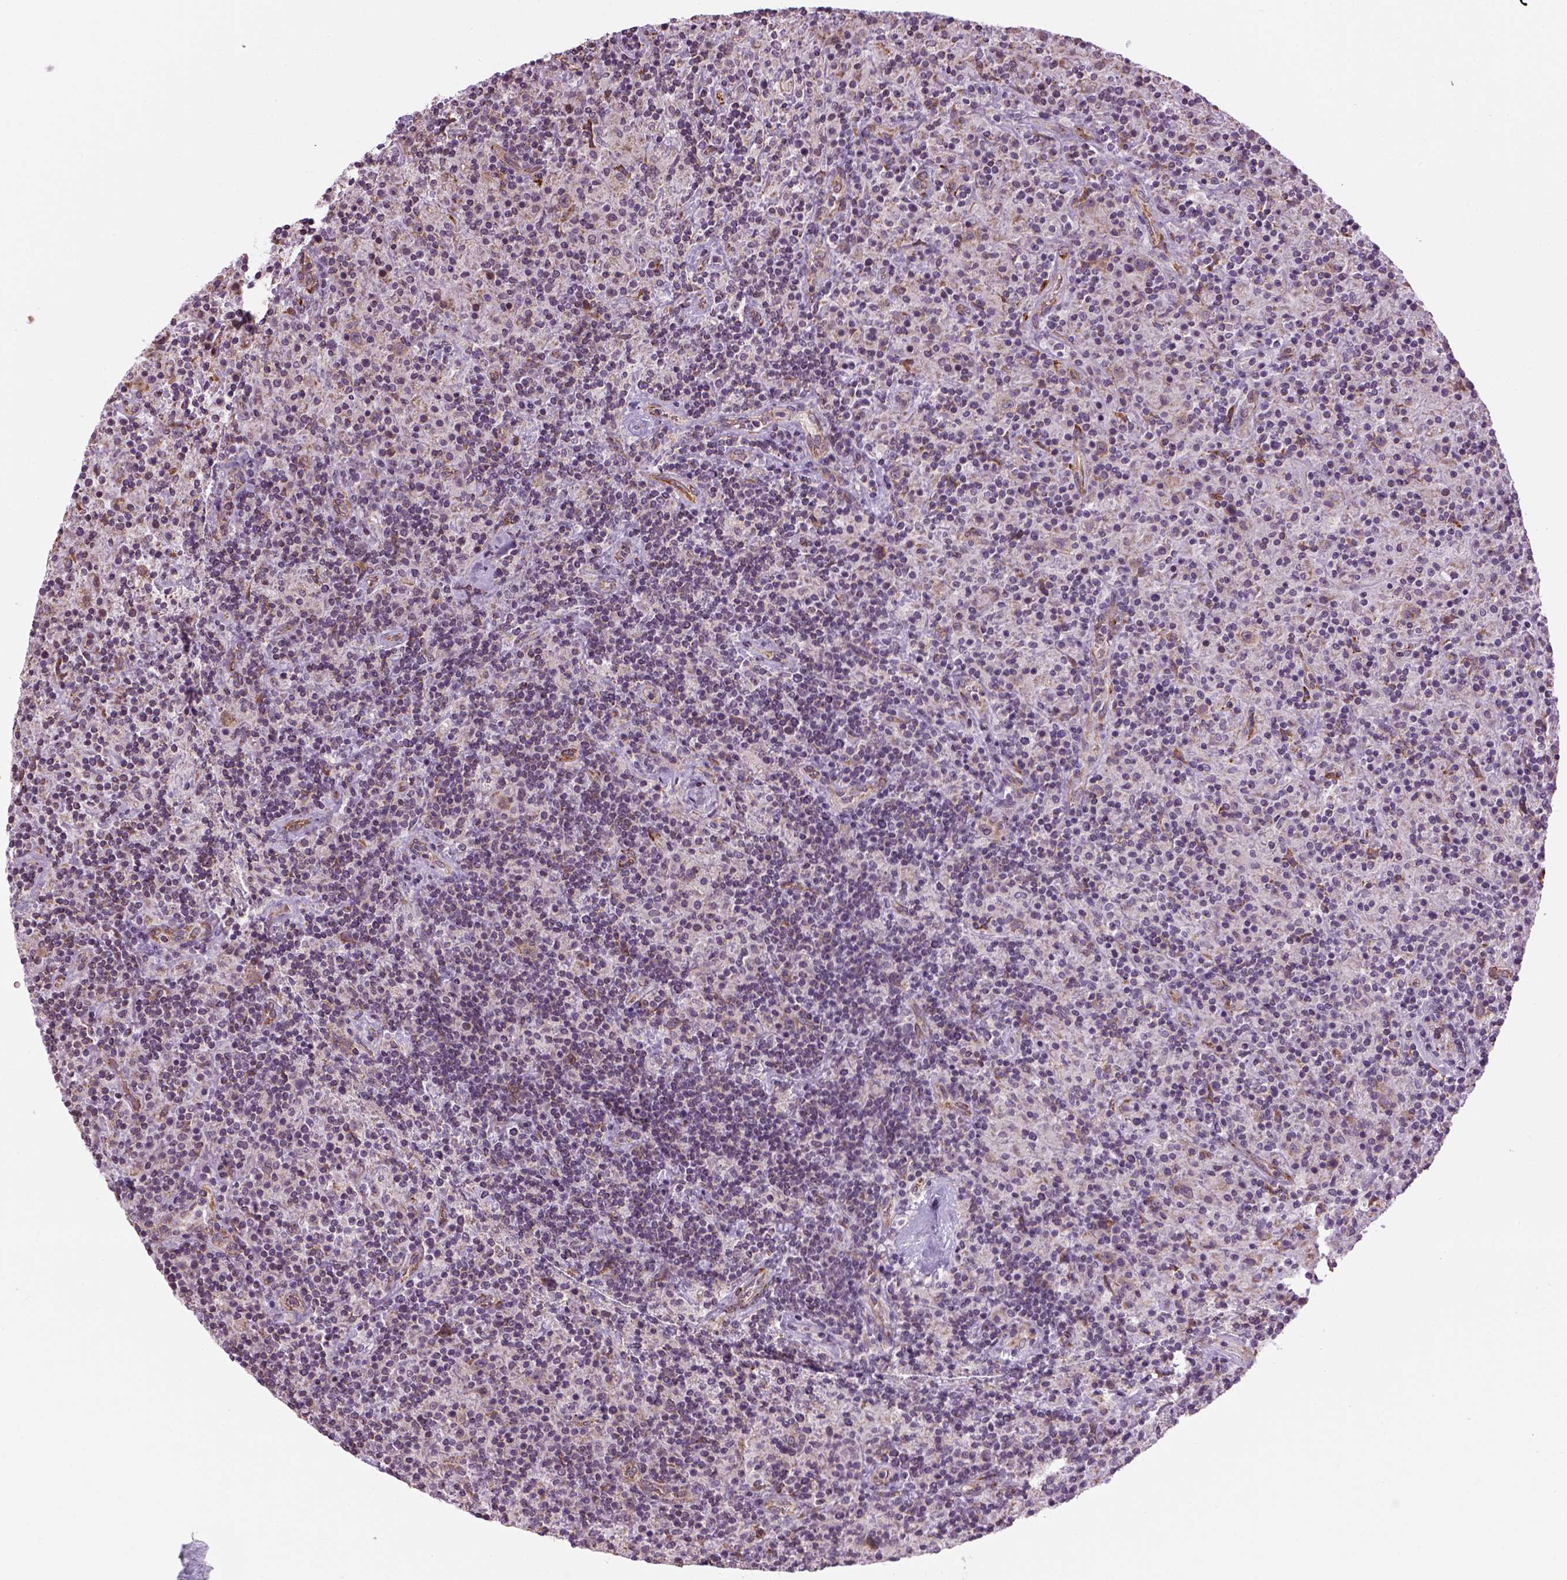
{"staining": {"intensity": "negative", "quantity": "none", "location": "none"}, "tissue": "lymphoma", "cell_type": "Tumor cells", "image_type": "cancer", "snomed": [{"axis": "morphology", "description": "Hodgkin's disease, NOS"}, {"axis": "topography", "description": "Lymph node"}], "caption": "A high-resolution photomicrograph shows immunohistochemistry staining of lymphoma, which reveals no significant positivity in tumor cells.", "gene": "XK", "patient": {"sex": "male", "age": 70}}